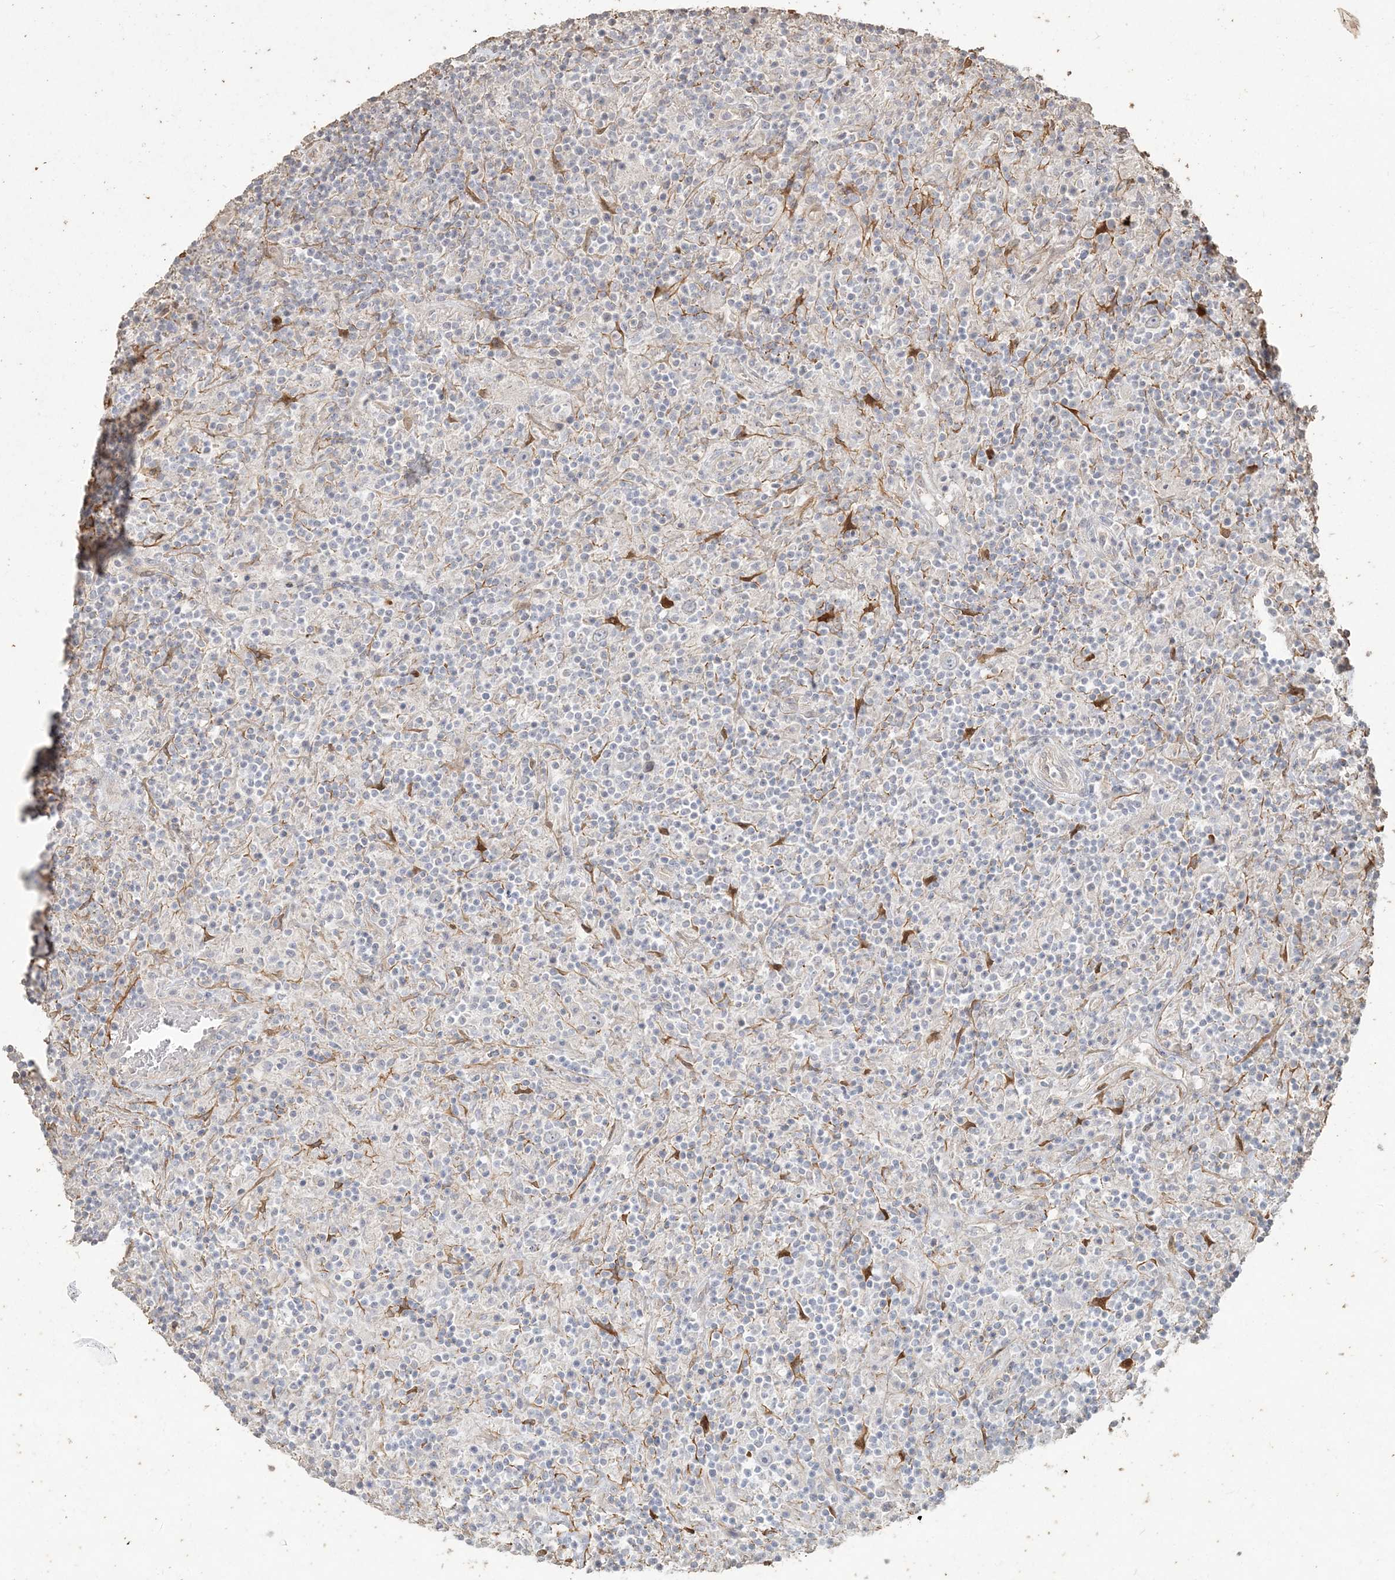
{"staining": {"intensity": "negative", "quantity": "none", "location": "none"}, "tissue": "lymphoma", "cell_type": "Tumor cells", "image_type": "cancer", "snomed": [{"axis": "morphology", "description": "Hodgkin's disease, NOS"}, {"axis": "topography", "description": "Lymph node"}], "caption": "Micrograph shows no significant protein staining in tumor cells of lymphoma.", "gene": "RNF145", "patient": {"sex": "male", "age": 70}}